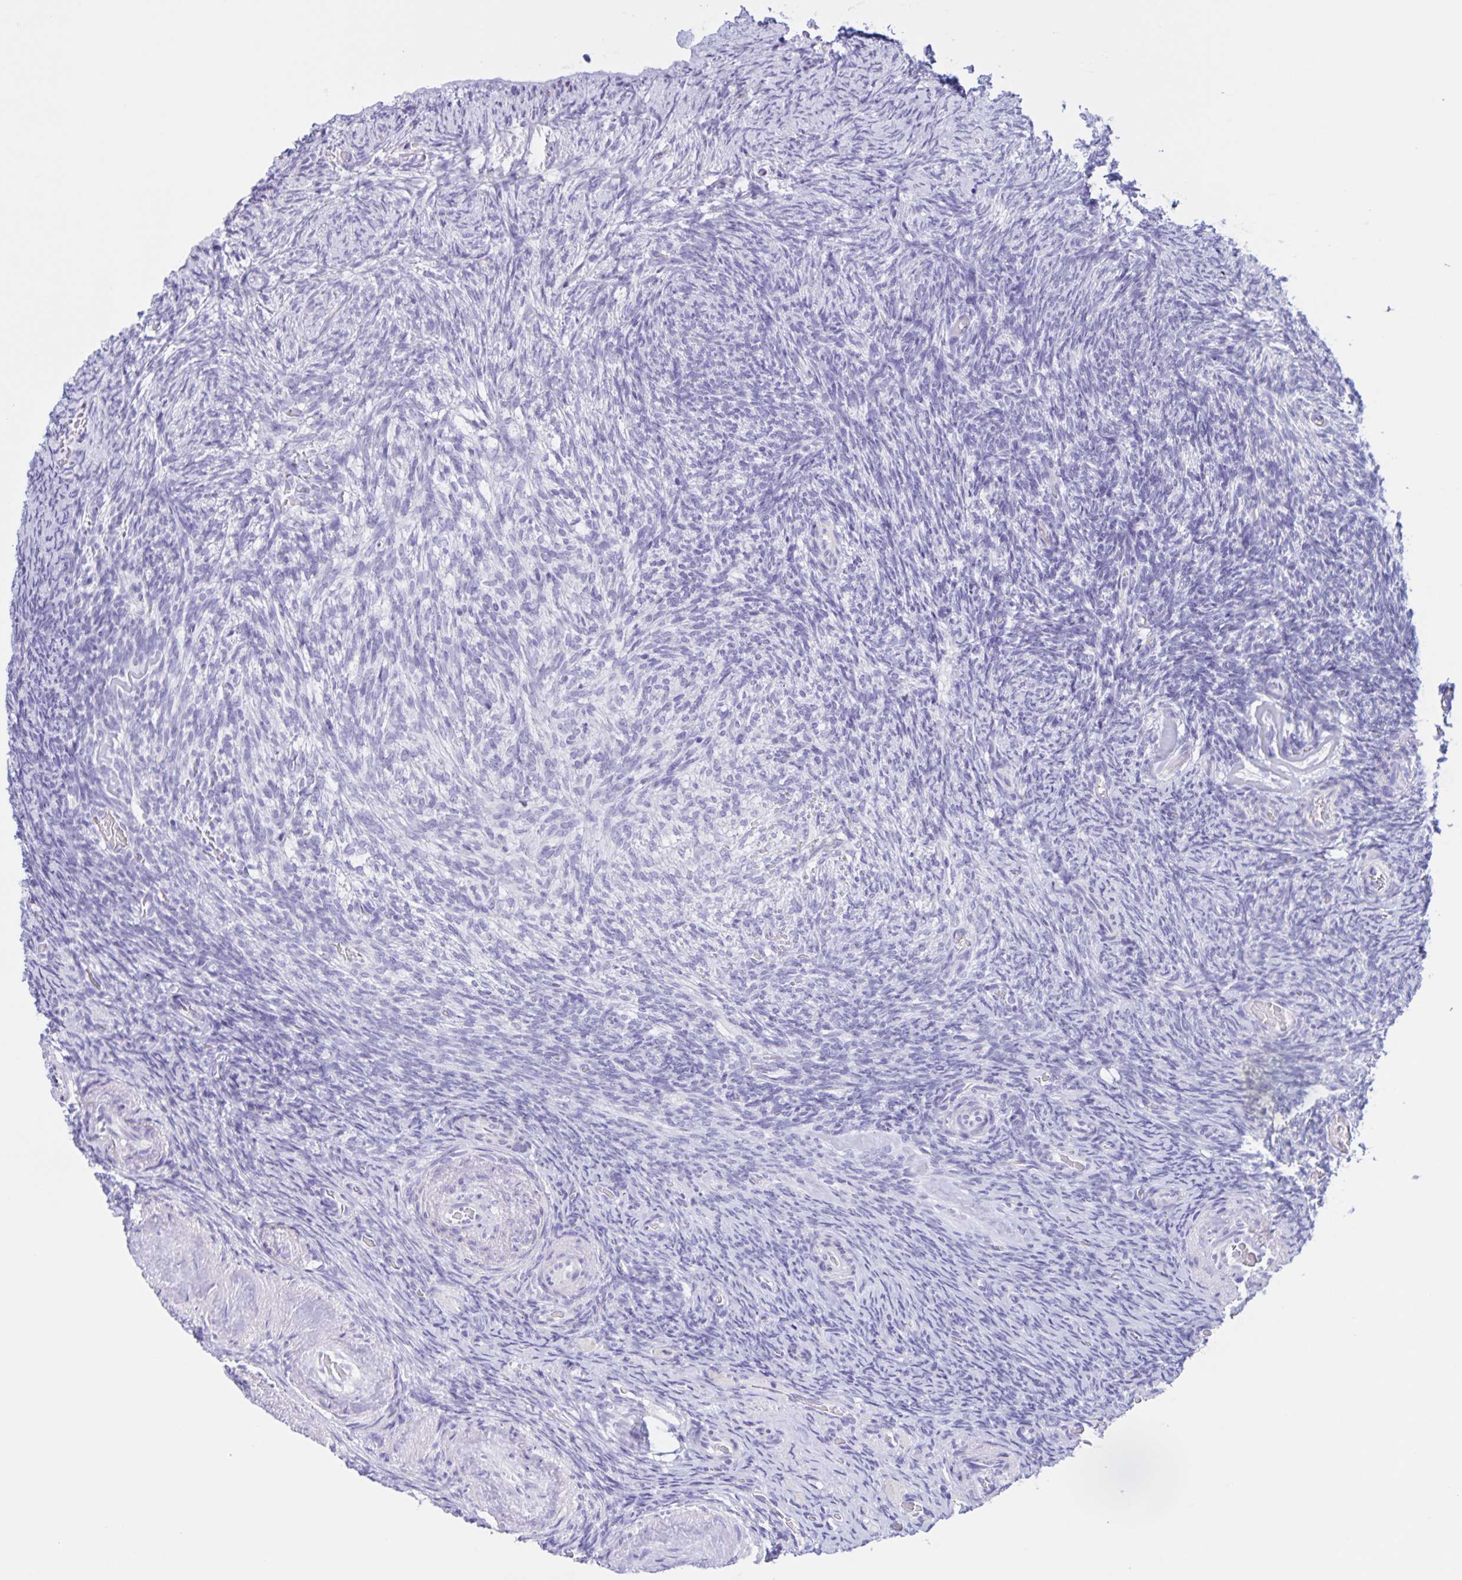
{"staining": {"intensity": "negative", "quantity": "none", "location": "none"}, "tissue": "ovary", "cell_type": "Ovarian stroma cells", "image_type": "normal", "snomed": [{"axis": "morphology", "description": "Normal tissue, NOS"}, {"axis": "topography", "description": "Ovary"}], "caption": "A high-resolution photomicrograph shows immunohistochemistry staining of normal ovary, which demonstrates no significant positivity in ovarian stroma cells.", "gene": "TGIF2LX", "patient": {"sex": "female", "age": 34}}